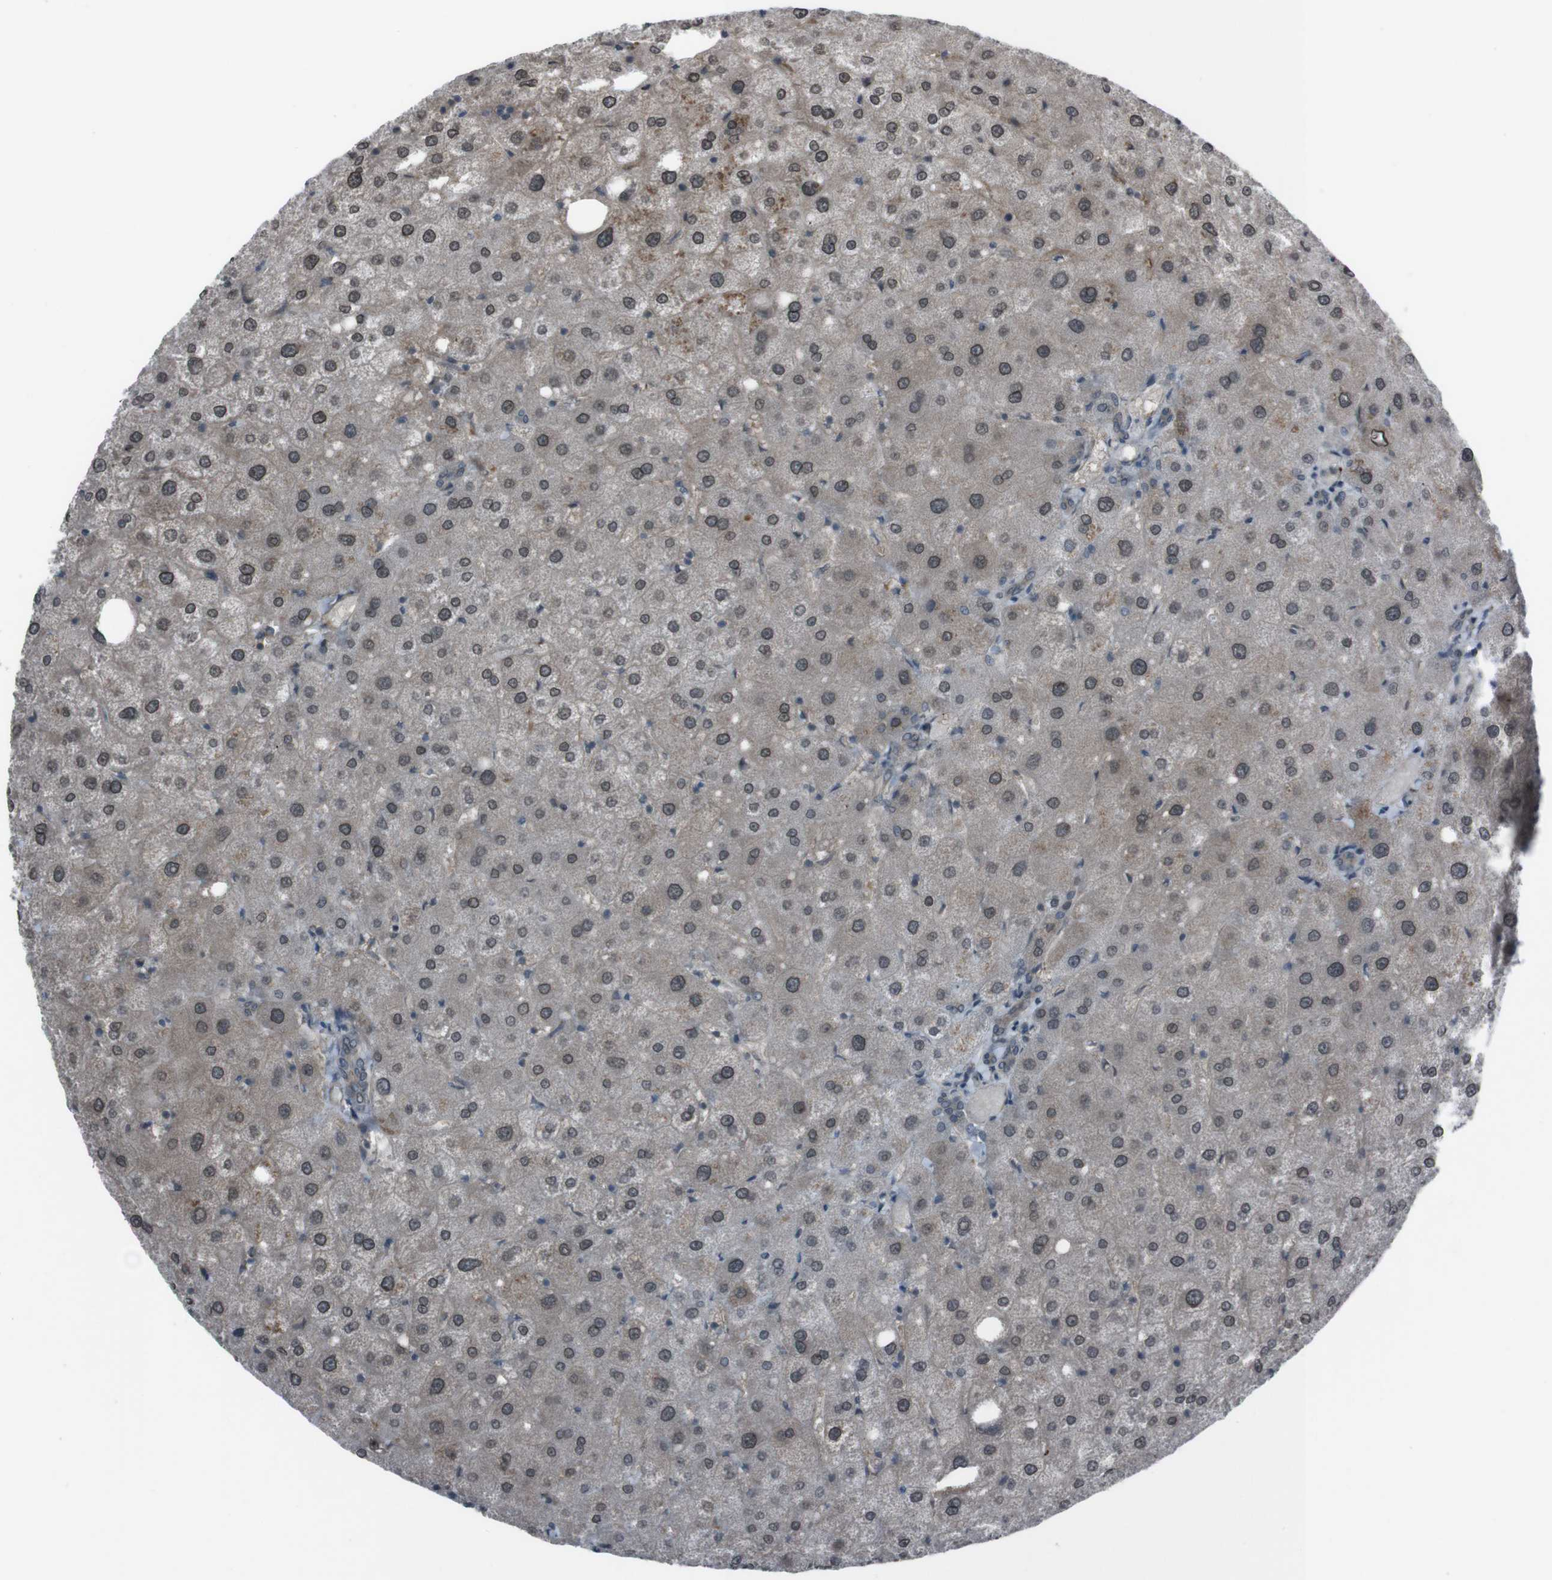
{"staining": {"intensity": "weak", "quantity": ">75%", "location": "cytoplasmic/membranous"}, "tissue": "liver", "cell_type": "Cholangiocytes", "image_type": "normal", "snomed": [{"axis": "morphology", "description": "Normal tissue, NOS"}, {"axis": "topography", "description": "Liver"}], "caption": "A brown stain highlights weak cytoplasmic/membranous expression of a protein in cholangiocytes of normal liver.", "gene": "SS18L1", "patient": {"sex": "male", "age": 73}}